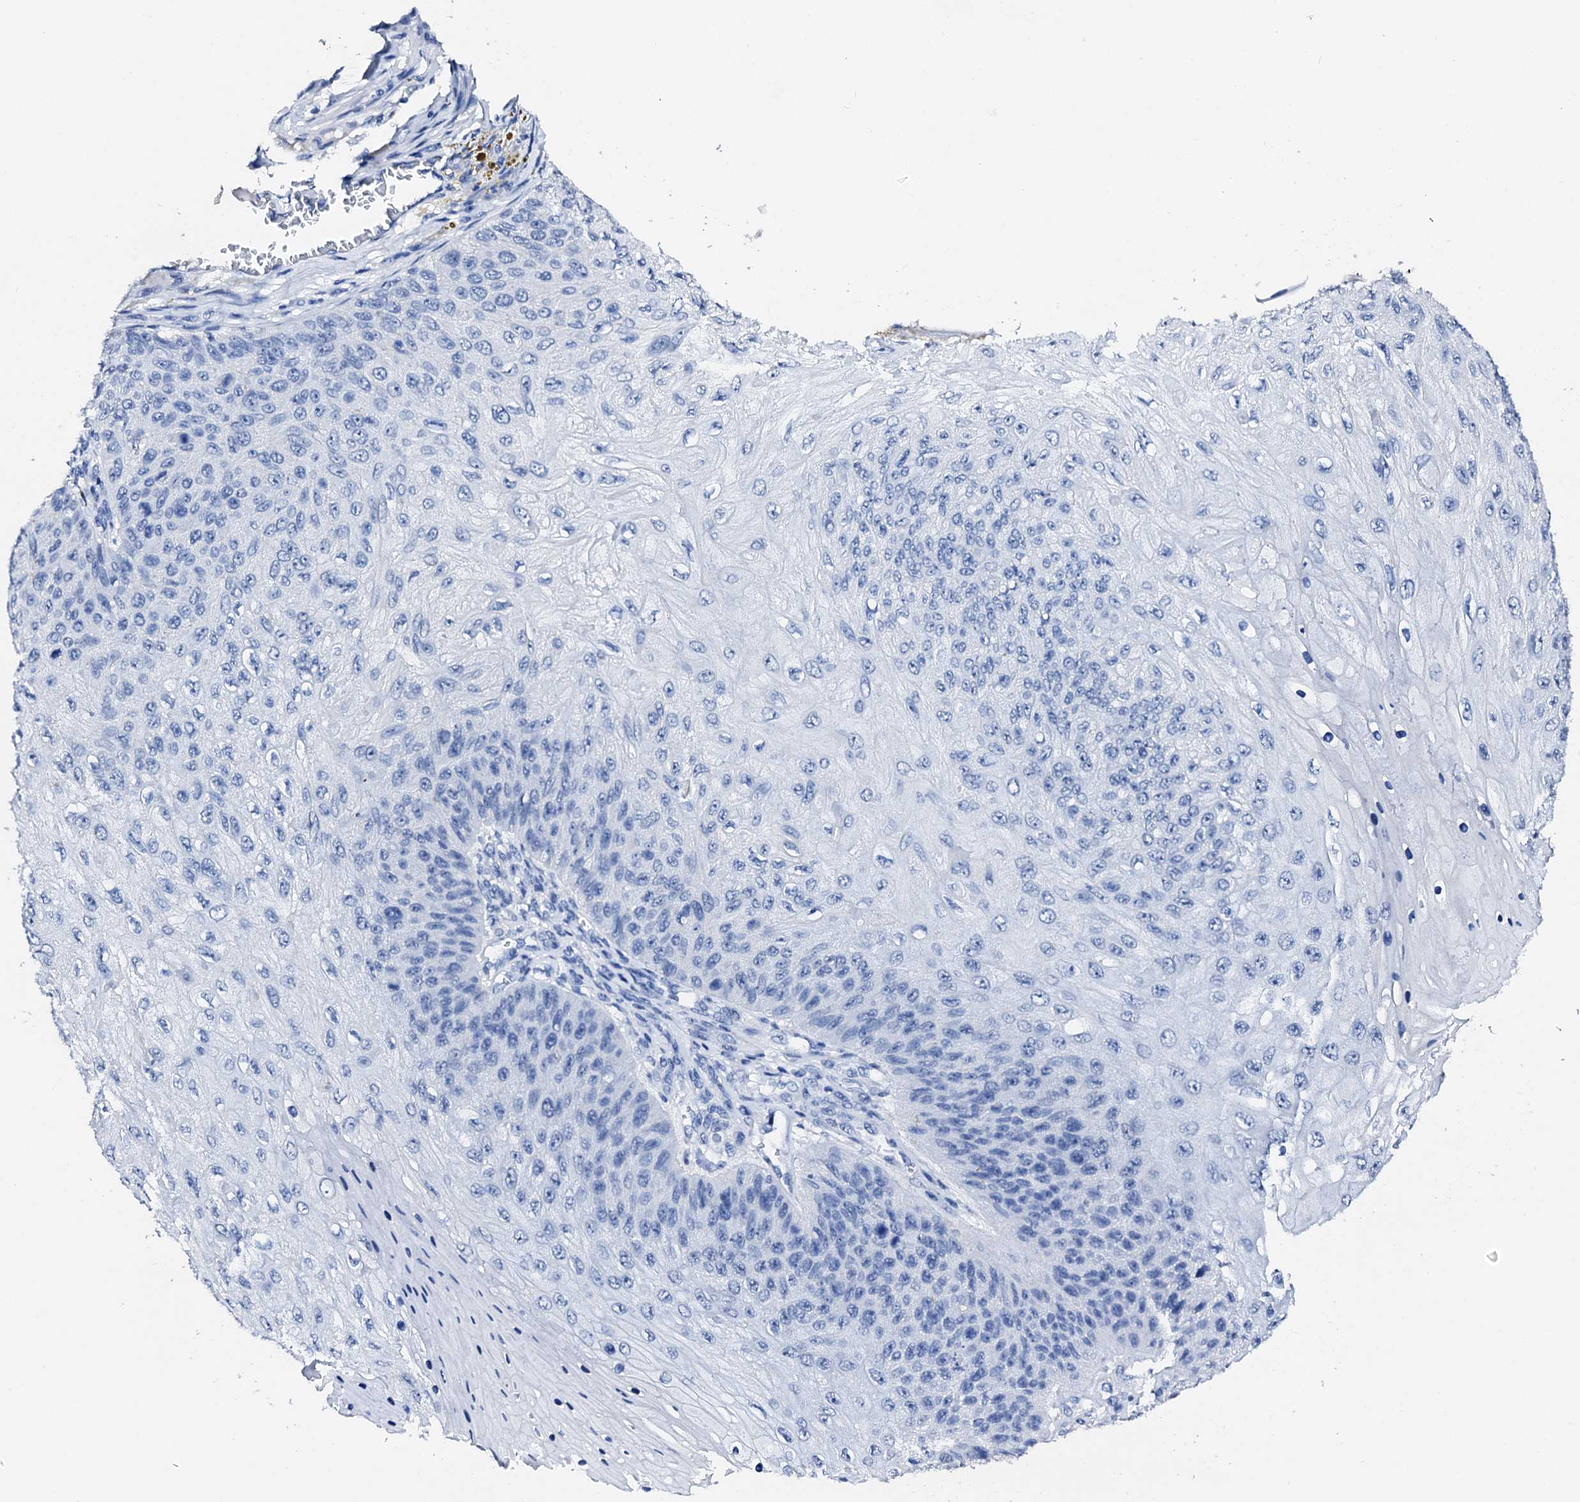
{"staining": {"intensity": "negative", "quantity": "none", "location": "none"}, "tissue": "skin cancer", "cell_type": "Tumor cells", "image_type": "cancer", "snomed": [{"axis": "morphology", "description": "Squamous cell carcinoma, NOS"}, {"axis": "topography", "description": "Skin"}], "caption": "An immunohistochemistry image of skin squamous cell carcinoma is shown. There is no staining in tumor cells of skin squamous cell carcinoma. (DAB IHC with hematoxylin counter stain).", "gene": "NRIP2", "patient": {"sex": "female", "age": 88}}